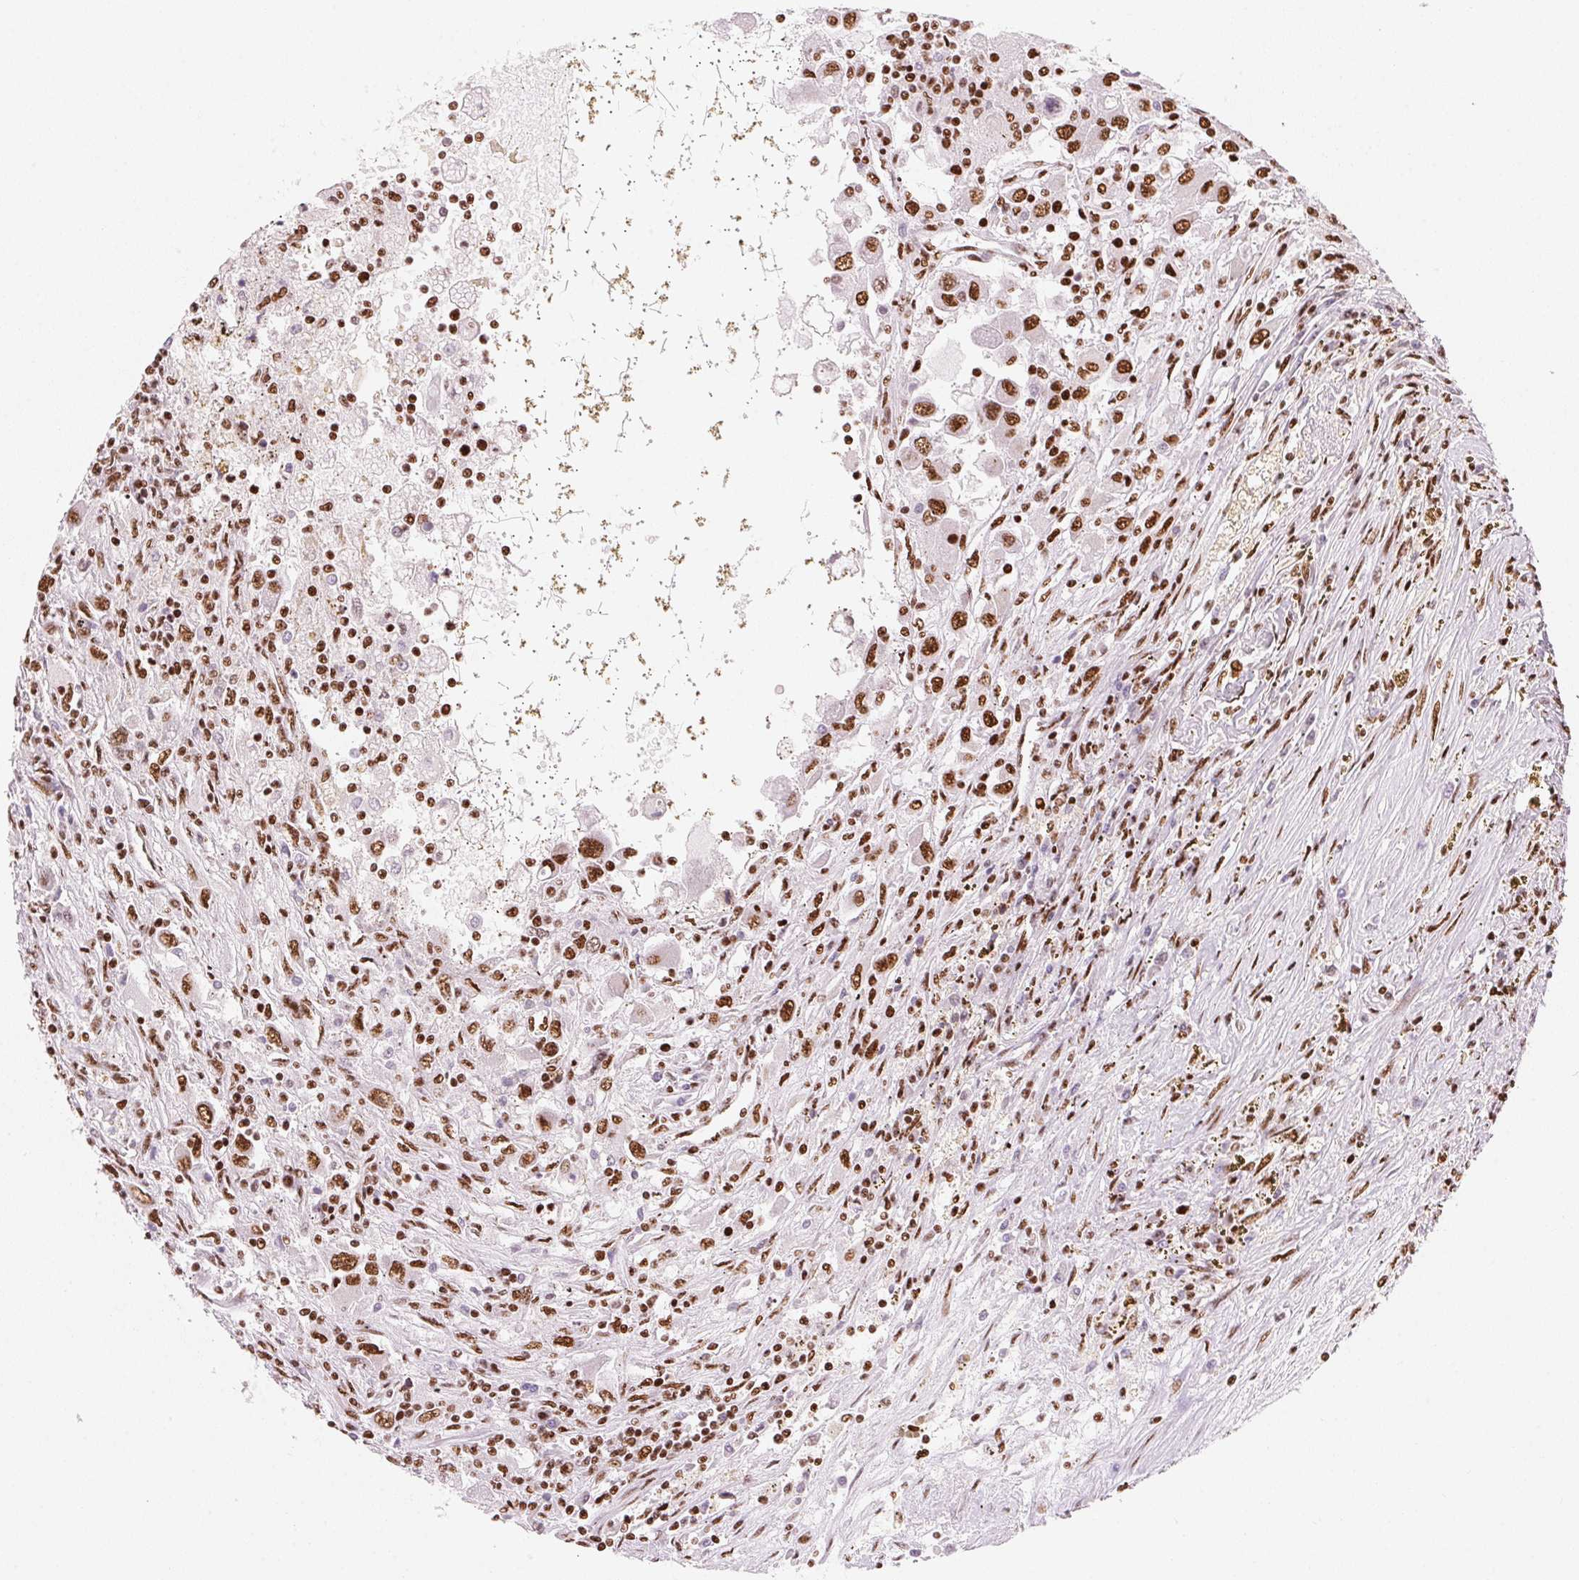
{"staining": {"intensity": "strong", "quantity": ">75%", "location": "nuclear"}, "tissue": "renal cancer", "cell_type": "Tumor cells", "image_type": "cancer", "snomed": [{"axis": "morphology", "description": "Adenocarcinoma, NOS"}, {"axis": "topography", "description": "Kidney"}], "caption": "The immunohistochemical stain highlights strong nuclear positivity in tumor cells of renal adenocarcinoma tissue. The protein is shown in brown color, while the nuclei are stained blue.", "gene": "NXF1", "patient": {"sex": "female", "age": 67}}